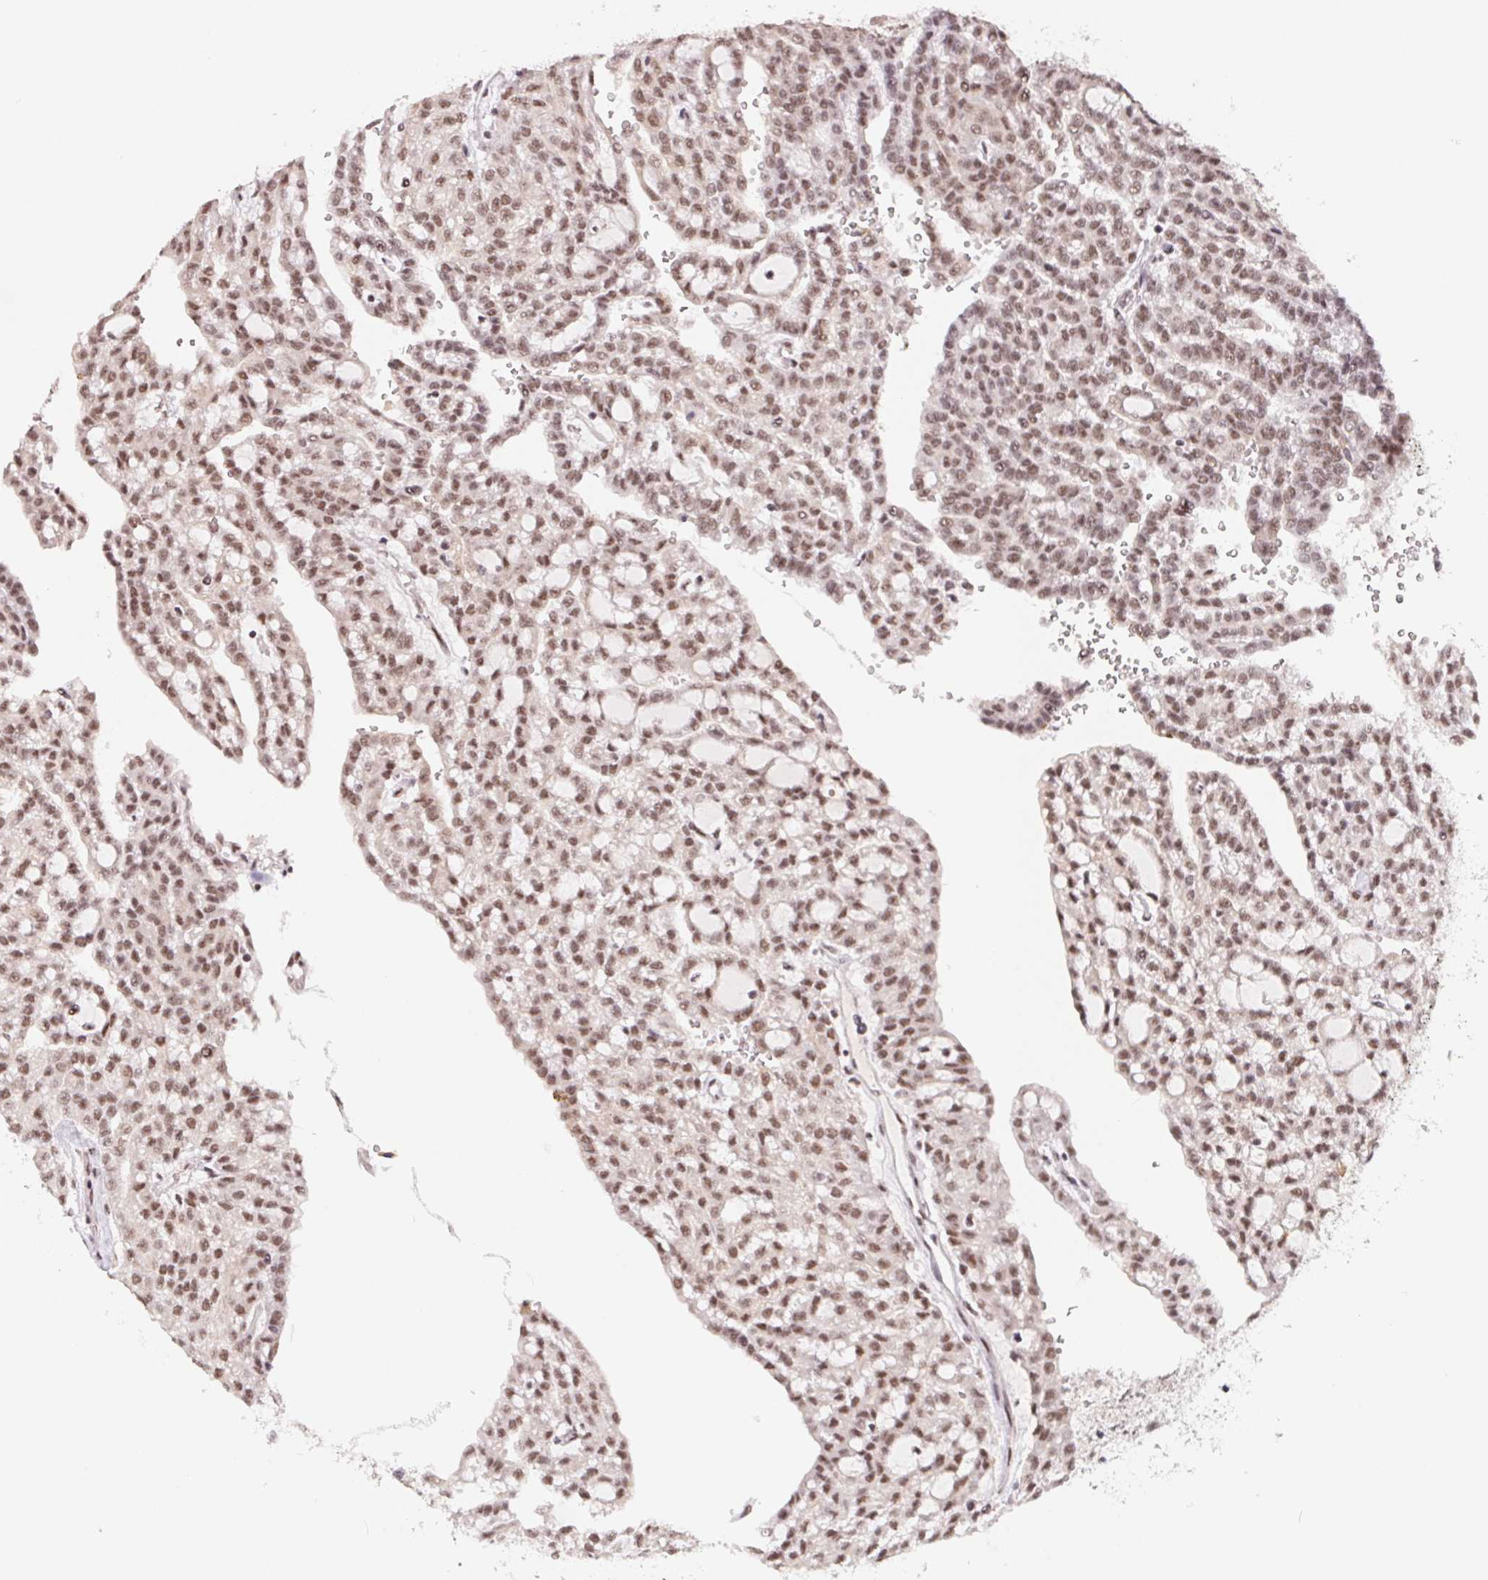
{"staining": {"intensity": "moderate", "quantity": ">75%", "location": "nuclear"}, "tissue": "renal cancer", "cell_type": "Tumor cells", "image_type": "cancer", "snomed": [{"axis": "morphology", "description": "Adenocarcinoma, NOS"}, {"axis": "topography", "description": "Kidney"}], "caption": "High-power microscopy captured an IHC histopathology image of renal cancer, revealing moderate nuclear positivity in about >75% of tumor cells.", "gene": "TCERG1", "patient": {"sex": "male", "age": 63}}